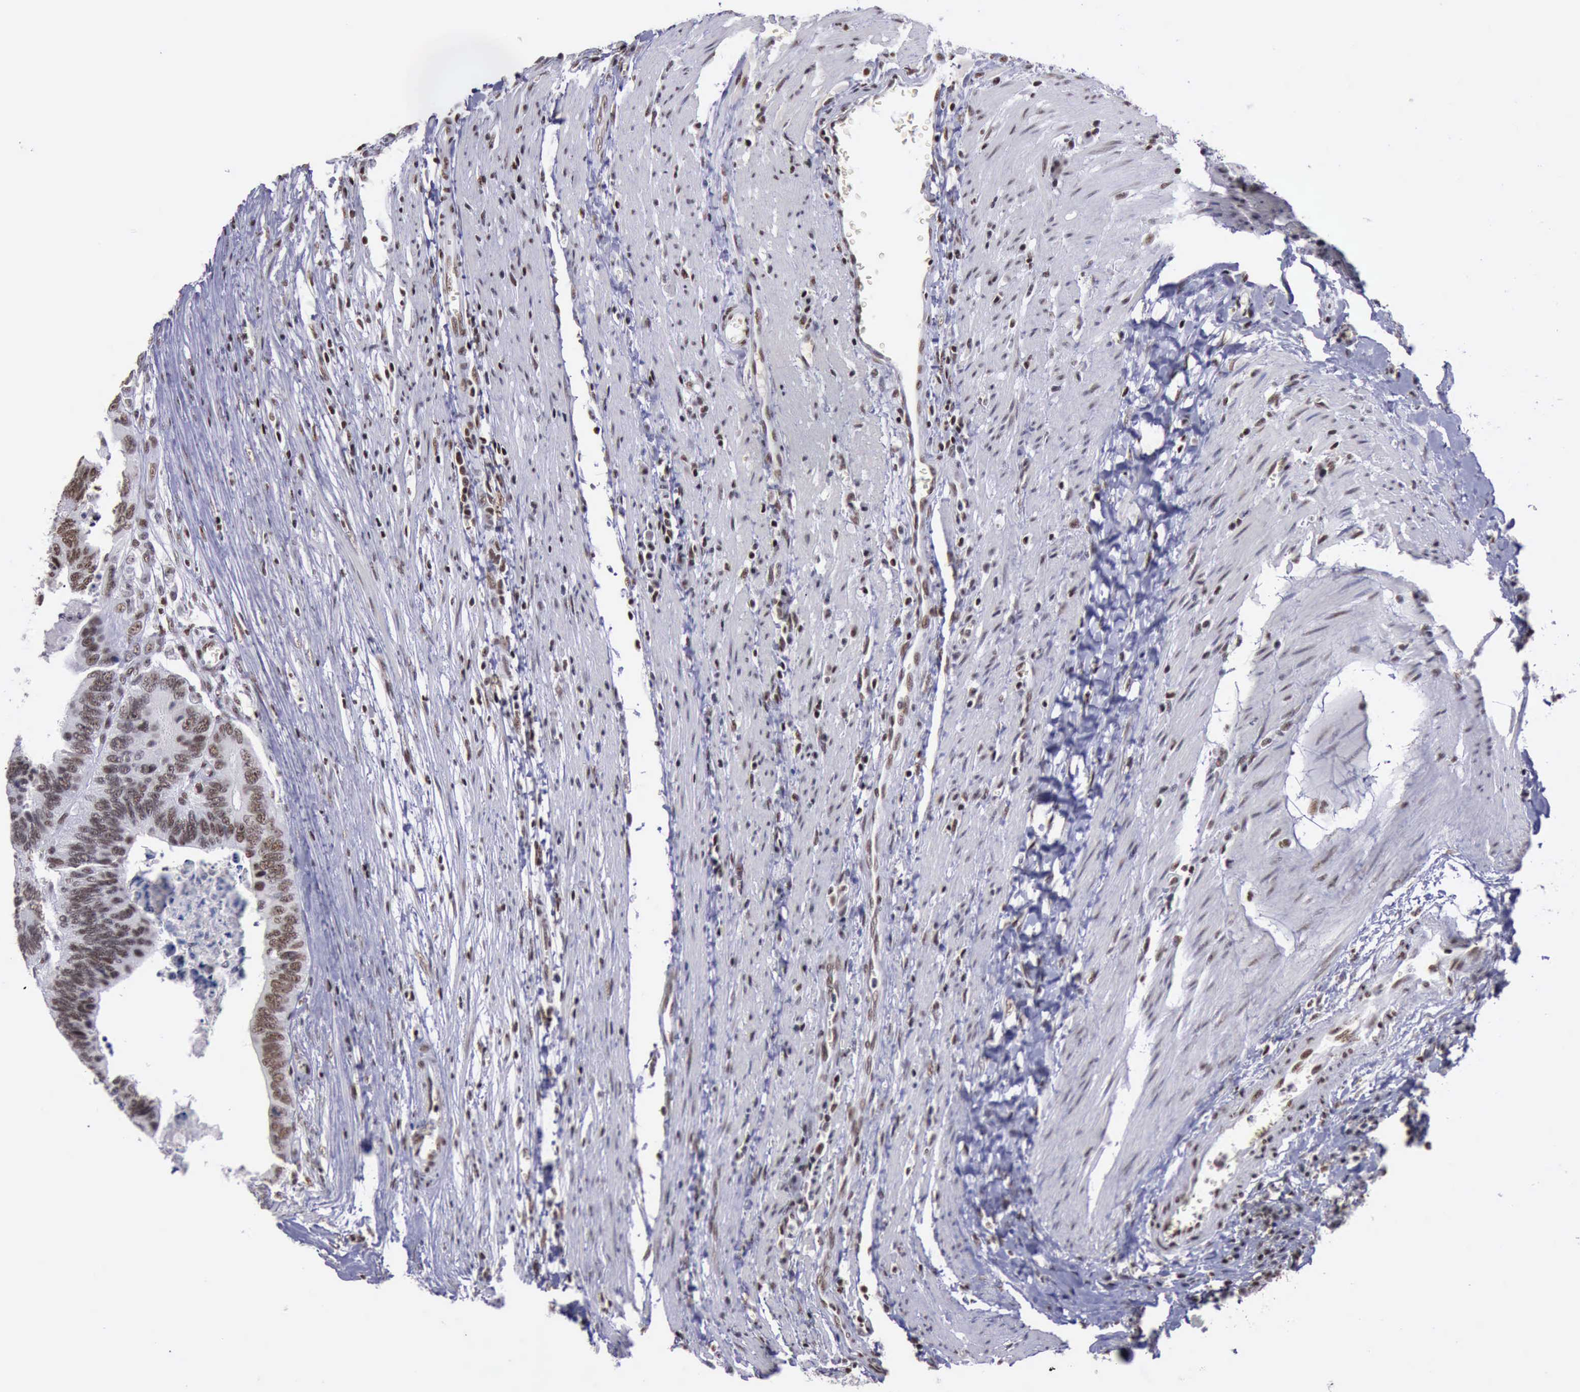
{"staining": {"intensity": "strong", "quantity": ">75%", "location": "nuclear"}, "tissue": "colorectal cancer", "cell_type": "Tumor cells", "image_type": "cancer", "snomed": [{"axis": "morphology", "description": "Adenocarcinoma, NOS"}, {"axis": "topography", "description": "Colon"}], "caption": "The histopathology image shows staining of colorectal adenocarcinoma, revealing strong nuclear protein expression (brown color) within tumor cells. (Brightfield microscopy of DAB IHC at high magnification).", "gene": "YY1", "patient": {"sex": "male", "age": 72}}